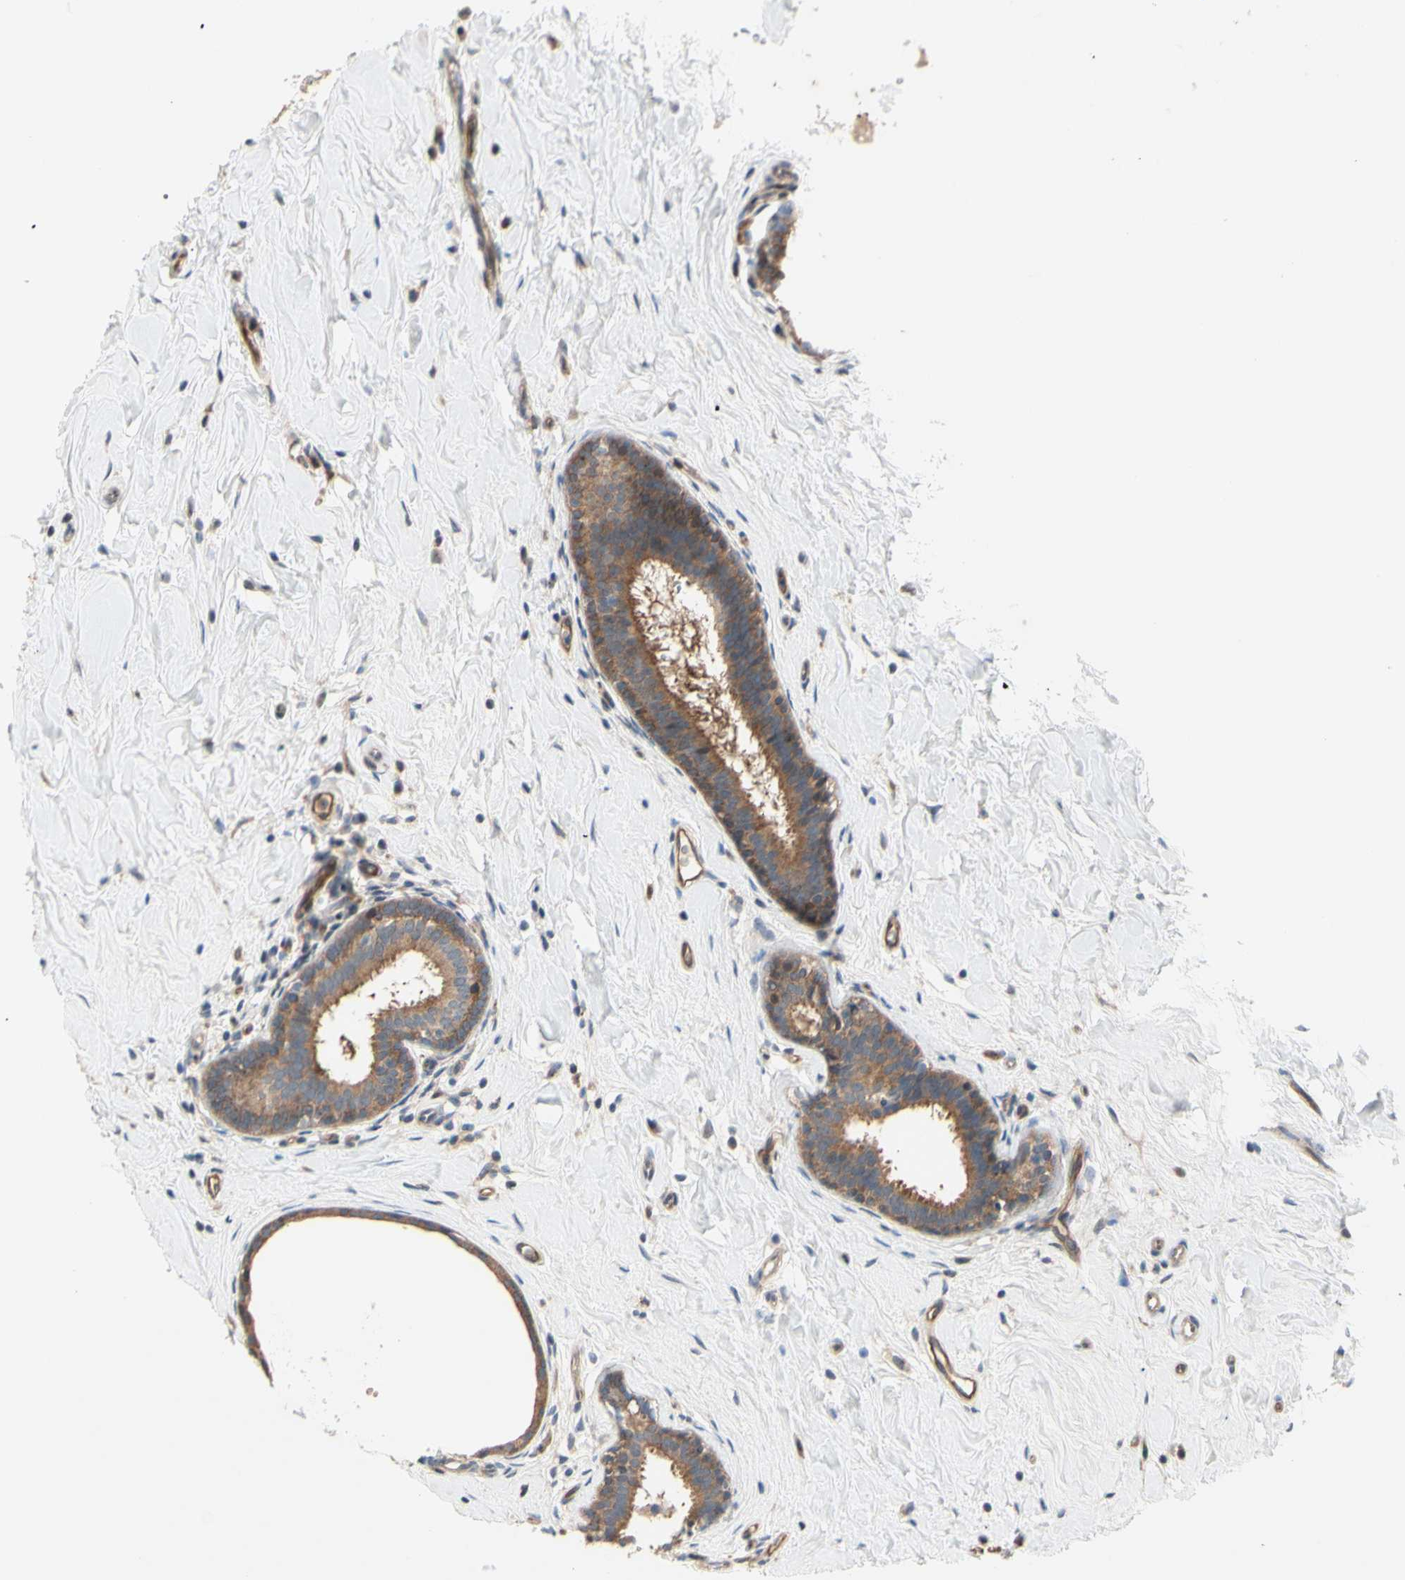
{"staining": {"intensity": "moderate", "quantity": ">75%", "location": "cytoplasmic/membranous"}, "tissue": "breast cancer", "cell_type": "Tumor cells", "image_type": "cancer", "snomed": [{"axis": "morphology", "description": "Normal tissue, NOS"}, {"axis": "morphology", "description": "Duct carcinoma"}, {"axis": "topography", "description": "Breast"}], "caption": "Immunohistochemical staining of human breast cancer (infiltrating ductal carcinoma) demonstrates medium levels of moderate cytoplasmic/membranous protein positivity in about >75% of tumor cells.", "gene": "DYNLRB1", "patient": {"sex": "female", "age": 40}}